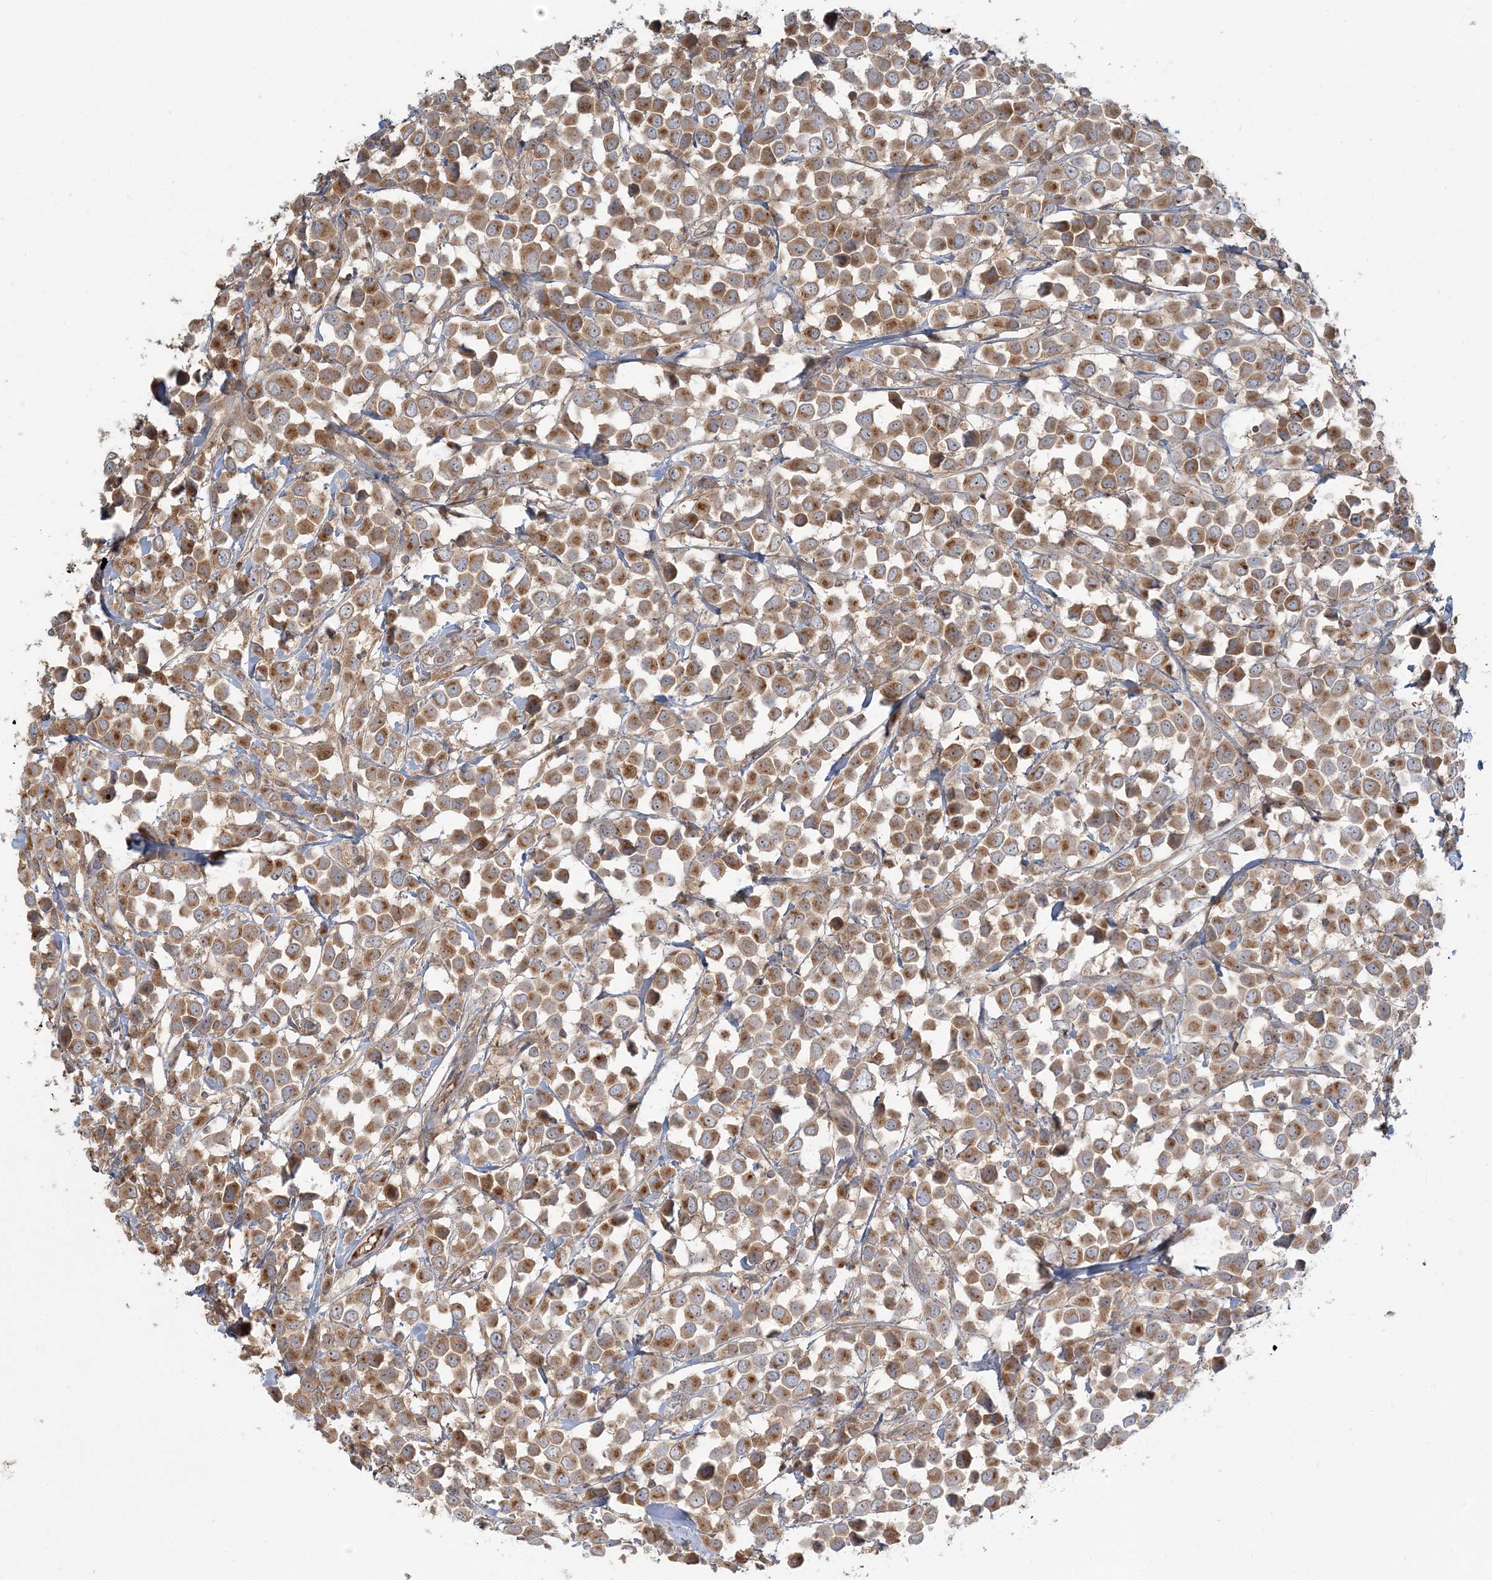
{"staining": {"intensity": "moderate", "quantity": ">75%", "location": "cytoplasmic/membranous"}, "tissue": "breast cancer", "cell_type": "Tumor cells", "image_type": "cancer", "snomed": [{"axis": "morphology", "description": "Duct carcinoma"}, {"axis": "topography", "description": "Breast"}], "caption": "Protein expression analysis of breast infiltrating ductal carcinoma exhibits moderate cytoplasmic/membranous positivity in about >75% of tumor cells.", "gene": "AP1AR", "patient": {"sex": "female", "age": 61}}